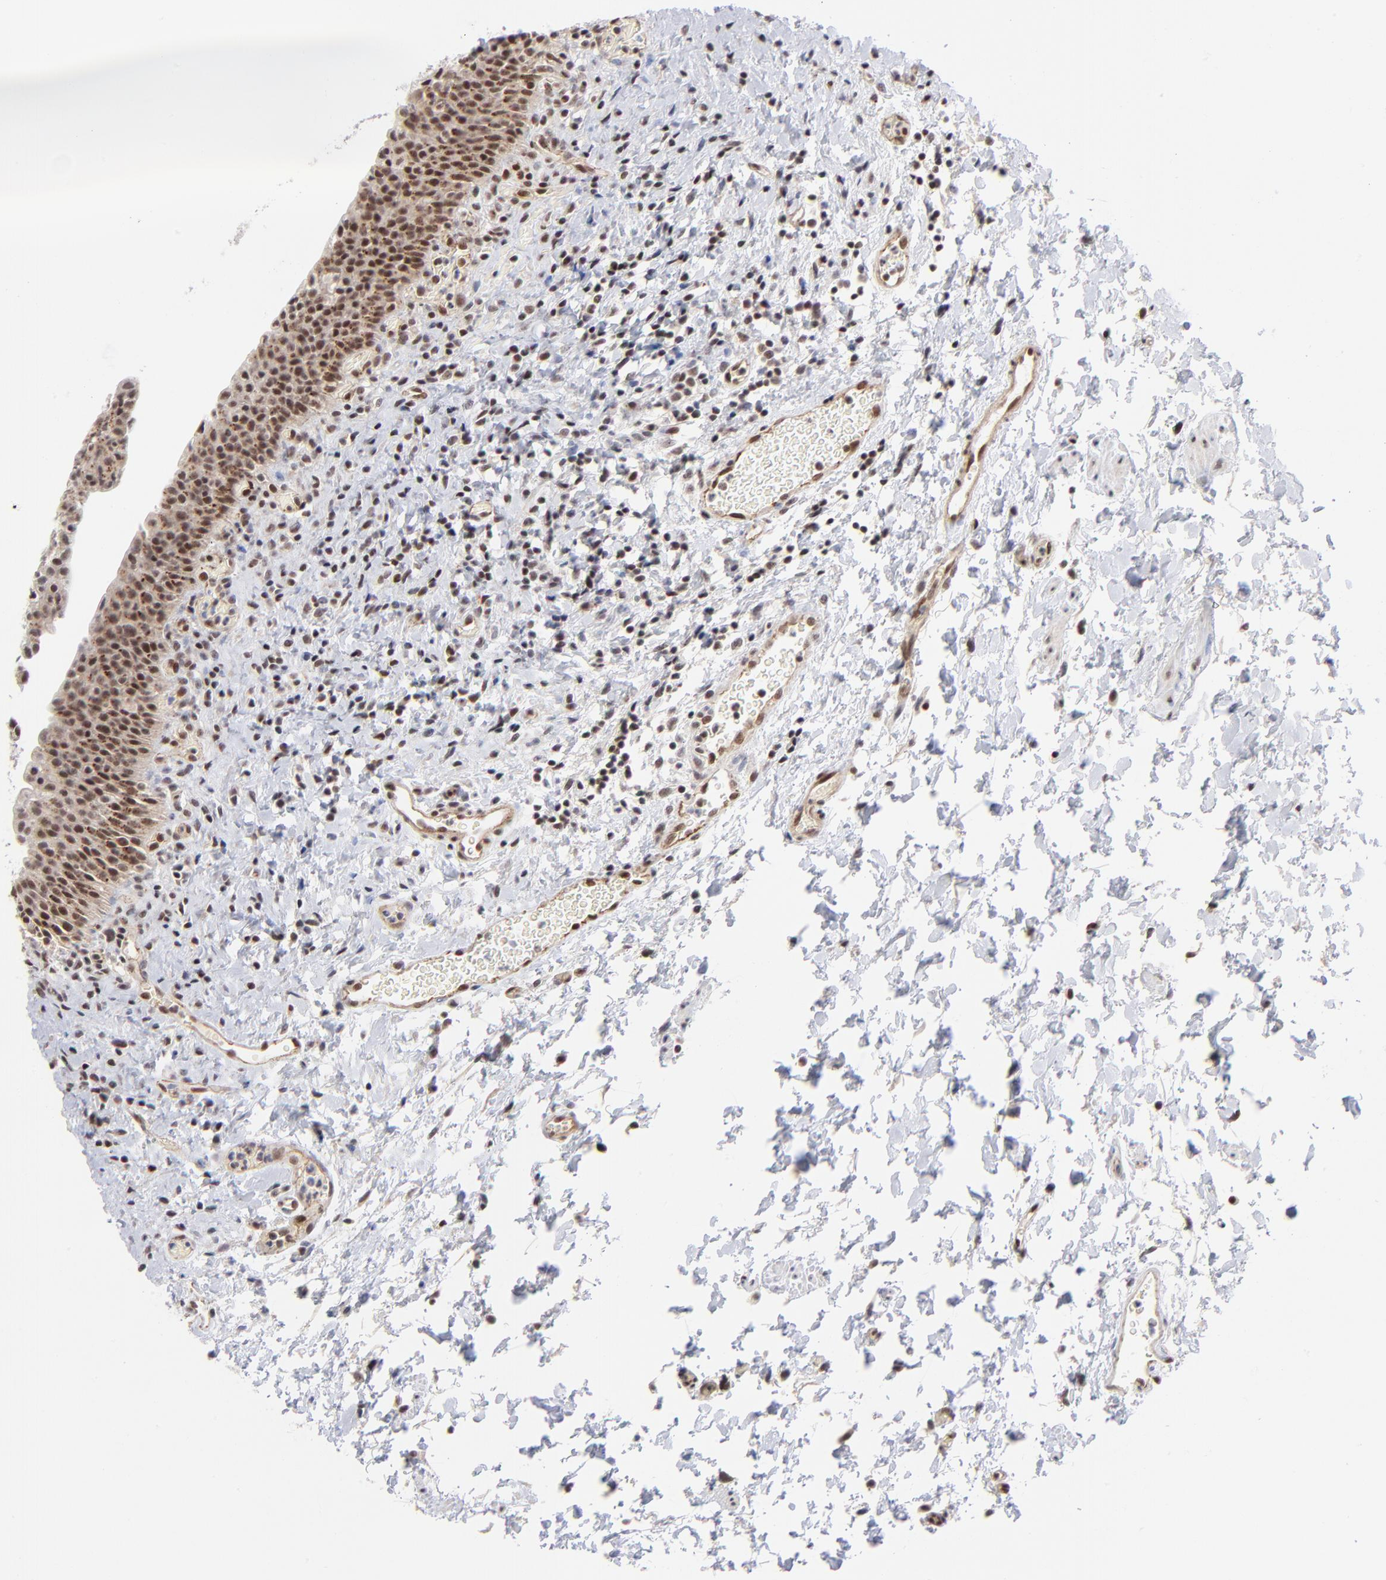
{"staining": {"intensity": "moderate", "quantity": ">75%", "location": "nuclear"}, "tissue": "urinary bladder", "cell_type": "Urothelial cells", "image_type": "normal", "snomed": [{"axis": "morphology", "description": "Normal tissue, NOS"}, {"axis": "topography", "description": "Urinary bladder"}], "caption": "Brown immunohistochemical staining in normal human urinary bladder shows moderate nuclear positivity in approximately >75% of urothelial cells. The staining is performed using DAB brown chromogen to label protein expression. The nuclei are counter-stained blue using hematoxylin.", "gene": "GABPA", "patient": {"sex": "male", "age": 51}}